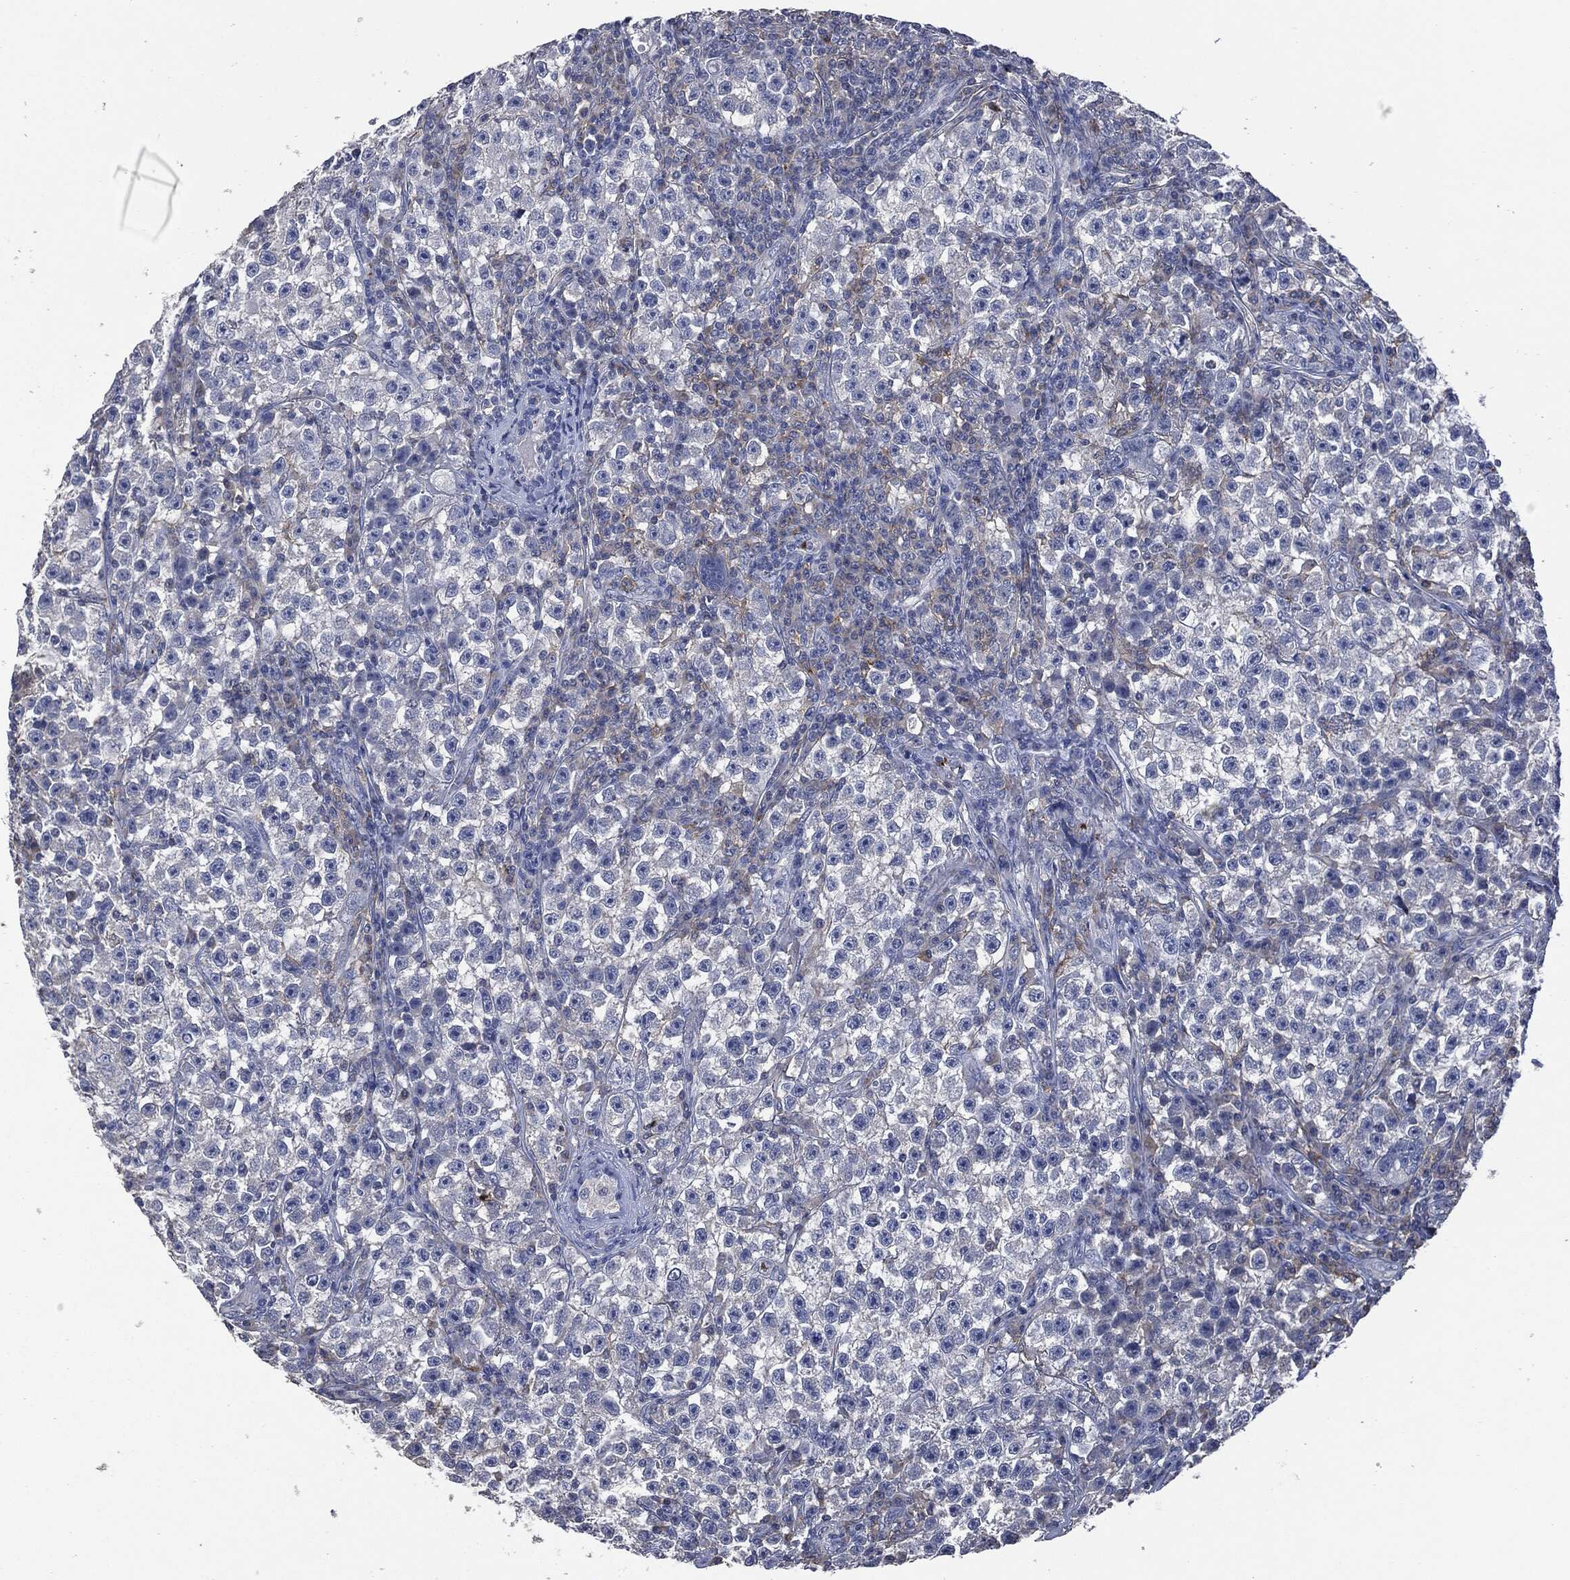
{"staining": {"intensity": "negative", "quantity": "none", "location": "none"}, "tissue": "testis cancer", "cell_type": "Tumor cells", "image_type": "cancer", "snomed": [{"axis": "morphology", "description": "Seminoma, NOS"}, {"axis": "topography", "description": "Testis"}], "caption": "Seminoma (testis) was stained to show a protein in brown. There is no significant expression in tumor cells. (DAB (3,3'-diaminobenzidine) IHC, high magnification).", "gene": "CD33", "patient": {"sex": "male", "age": 22}}